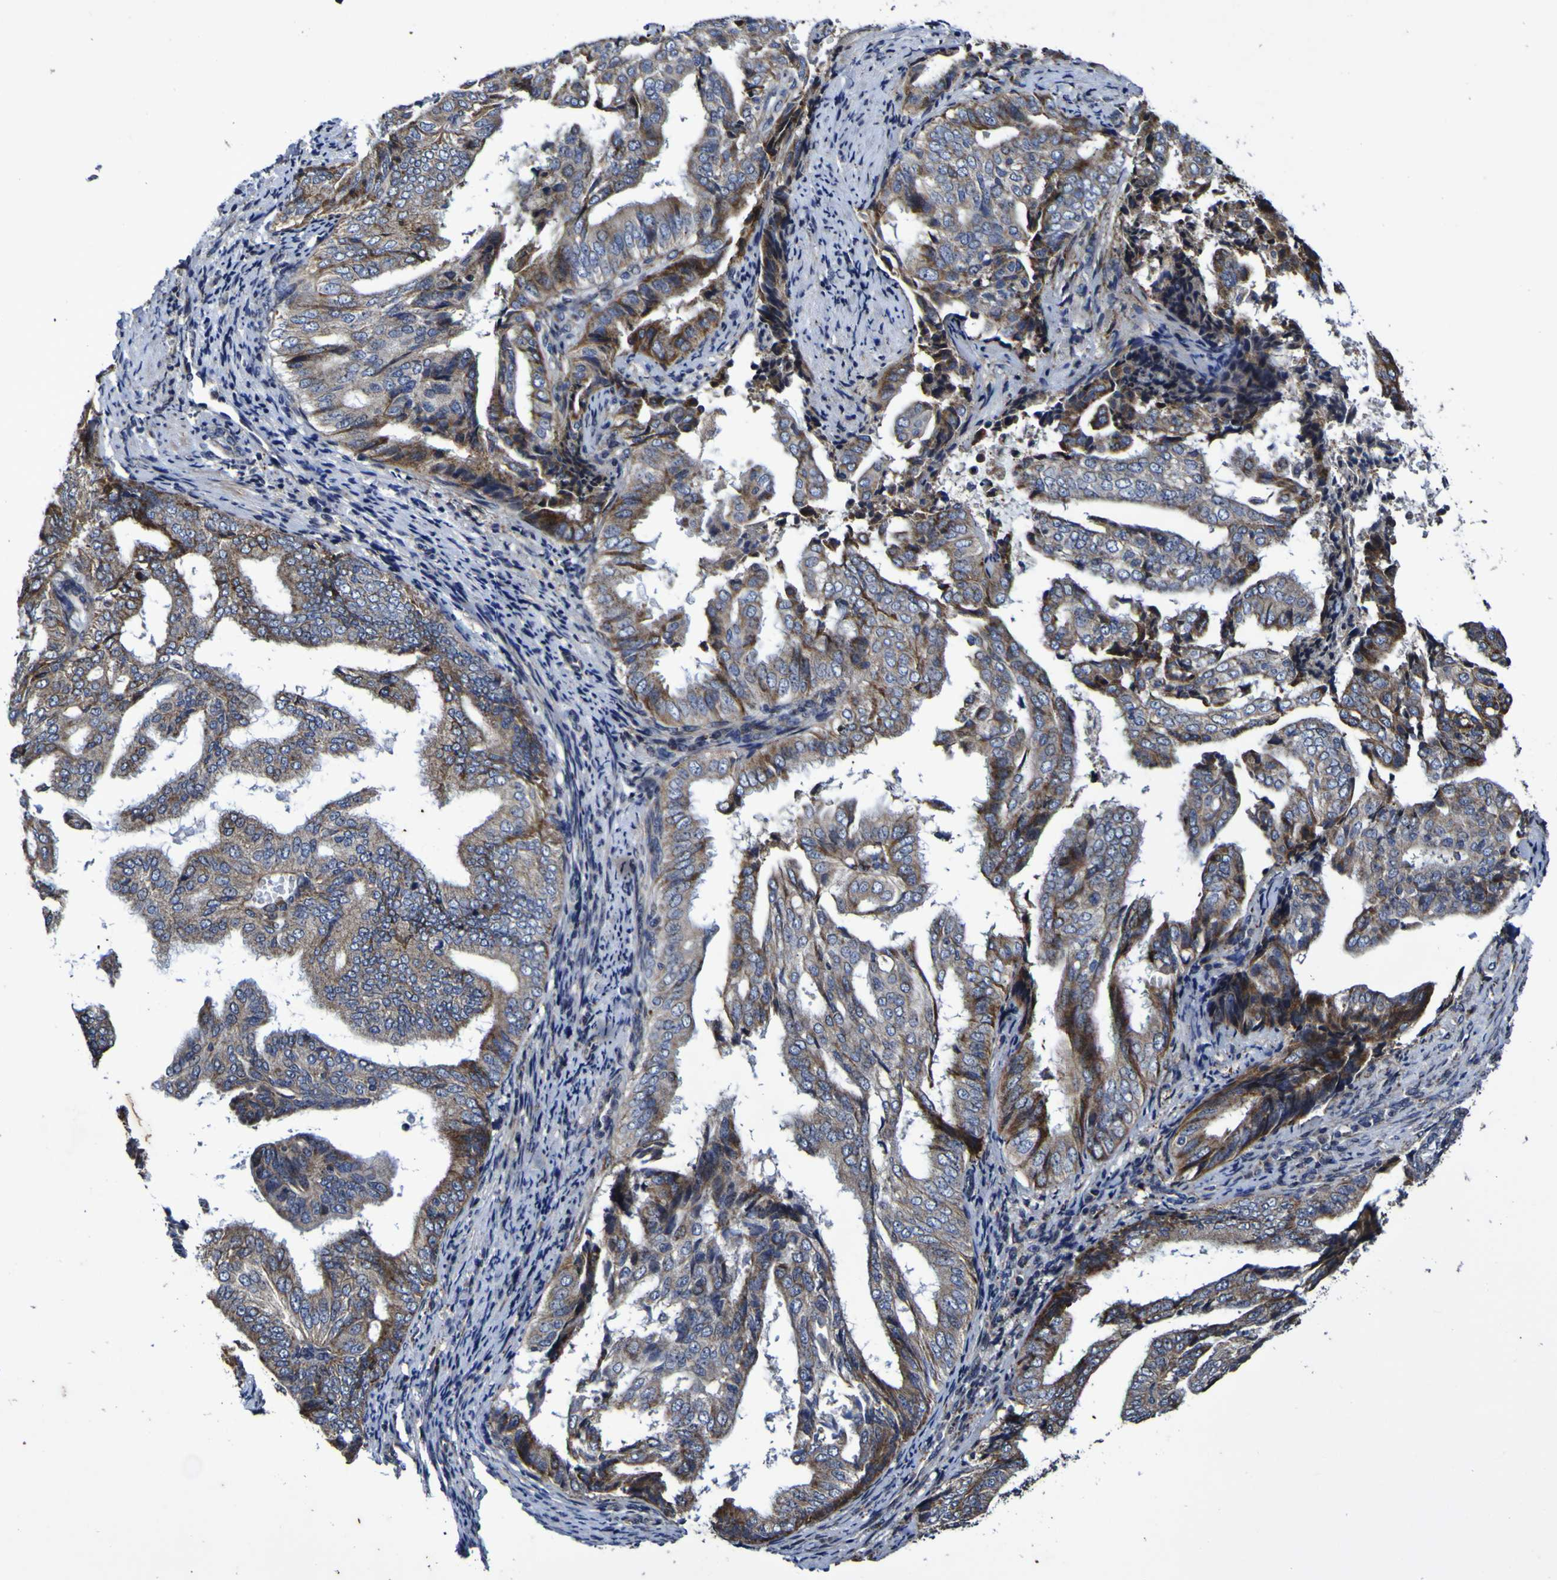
{"staining": {"intensity": "weak", "quantity": ">75%", "location": "cytoplasmic/membranous"}, "tissue": "endometrial cancer", "cell_type": "Tumor cells", "image_type": "cancer", "snomed": [{"axis": "morphology", "description": "Adenocarcinoma, NOS"}, {"axis": "topography", "description": "Endometrium"}], "caption": "Approximately >75% of tumor cells in human endometrial cancer reveal weak cytoplasmic/membranous protein positivity as visualized by brown immunohistochemical staining.", "gene": "P3H1", "patient": {"sex": "female", "age": 58}}